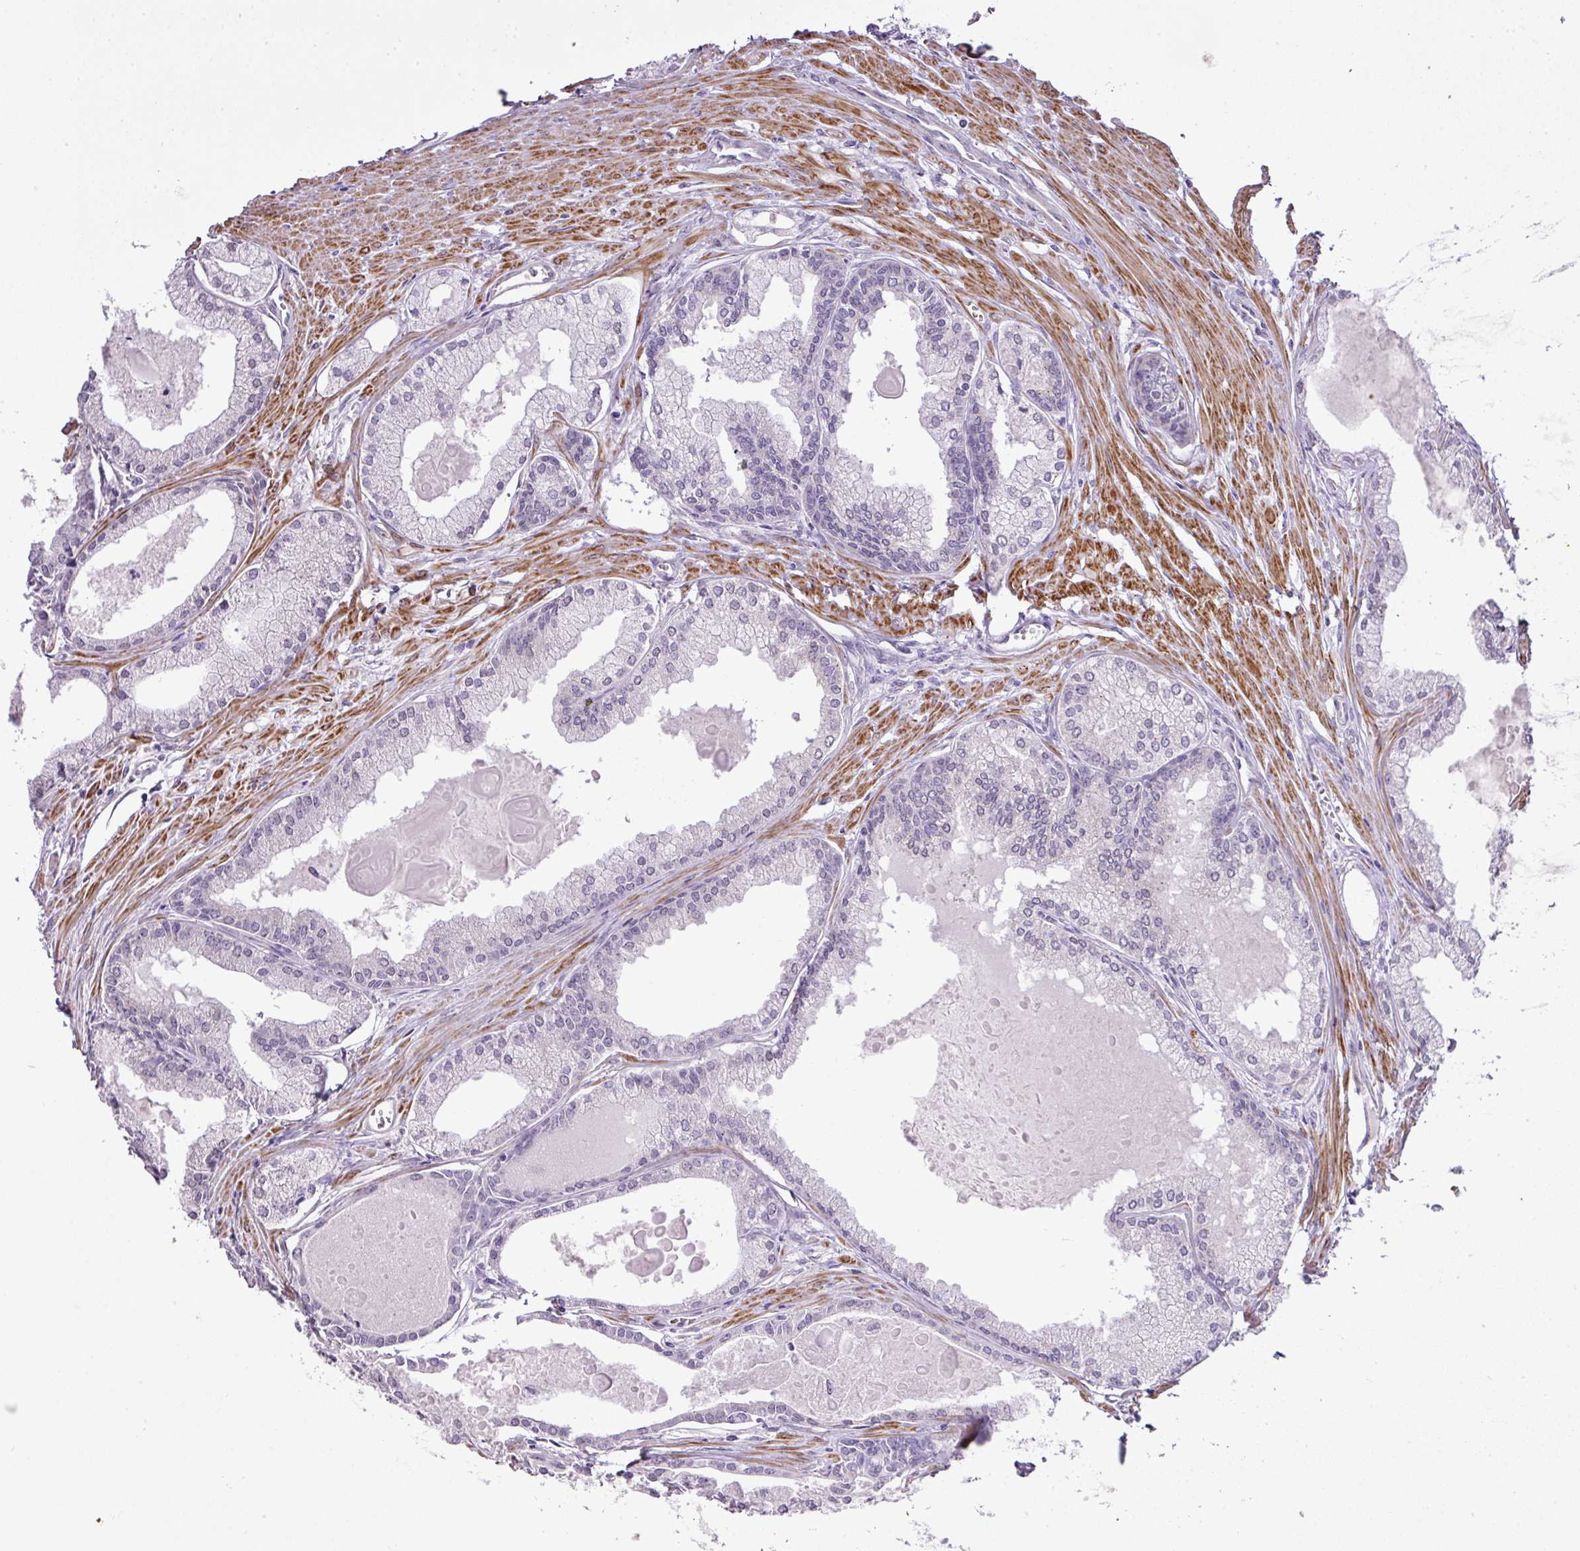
{"staining": {"intensity": "negative", "quantity": "none", "location": "none"}, "tissue": "prostate cancer", "cell_type": "Tumor cells", "image_type": "cancer", "snomed": [{"axis": "morphology", "description": "Adenocarcinoma, High grade"}, {"axis": "topography", "description": "Prostate"}], "caption": "Immunohistochemical staining of prostate cancer (high-grade adenocarcinoma) shows no significant expression in tumor cells.", "gene": "DIP2A", "patient": {"sex": "male", "age": 68}}